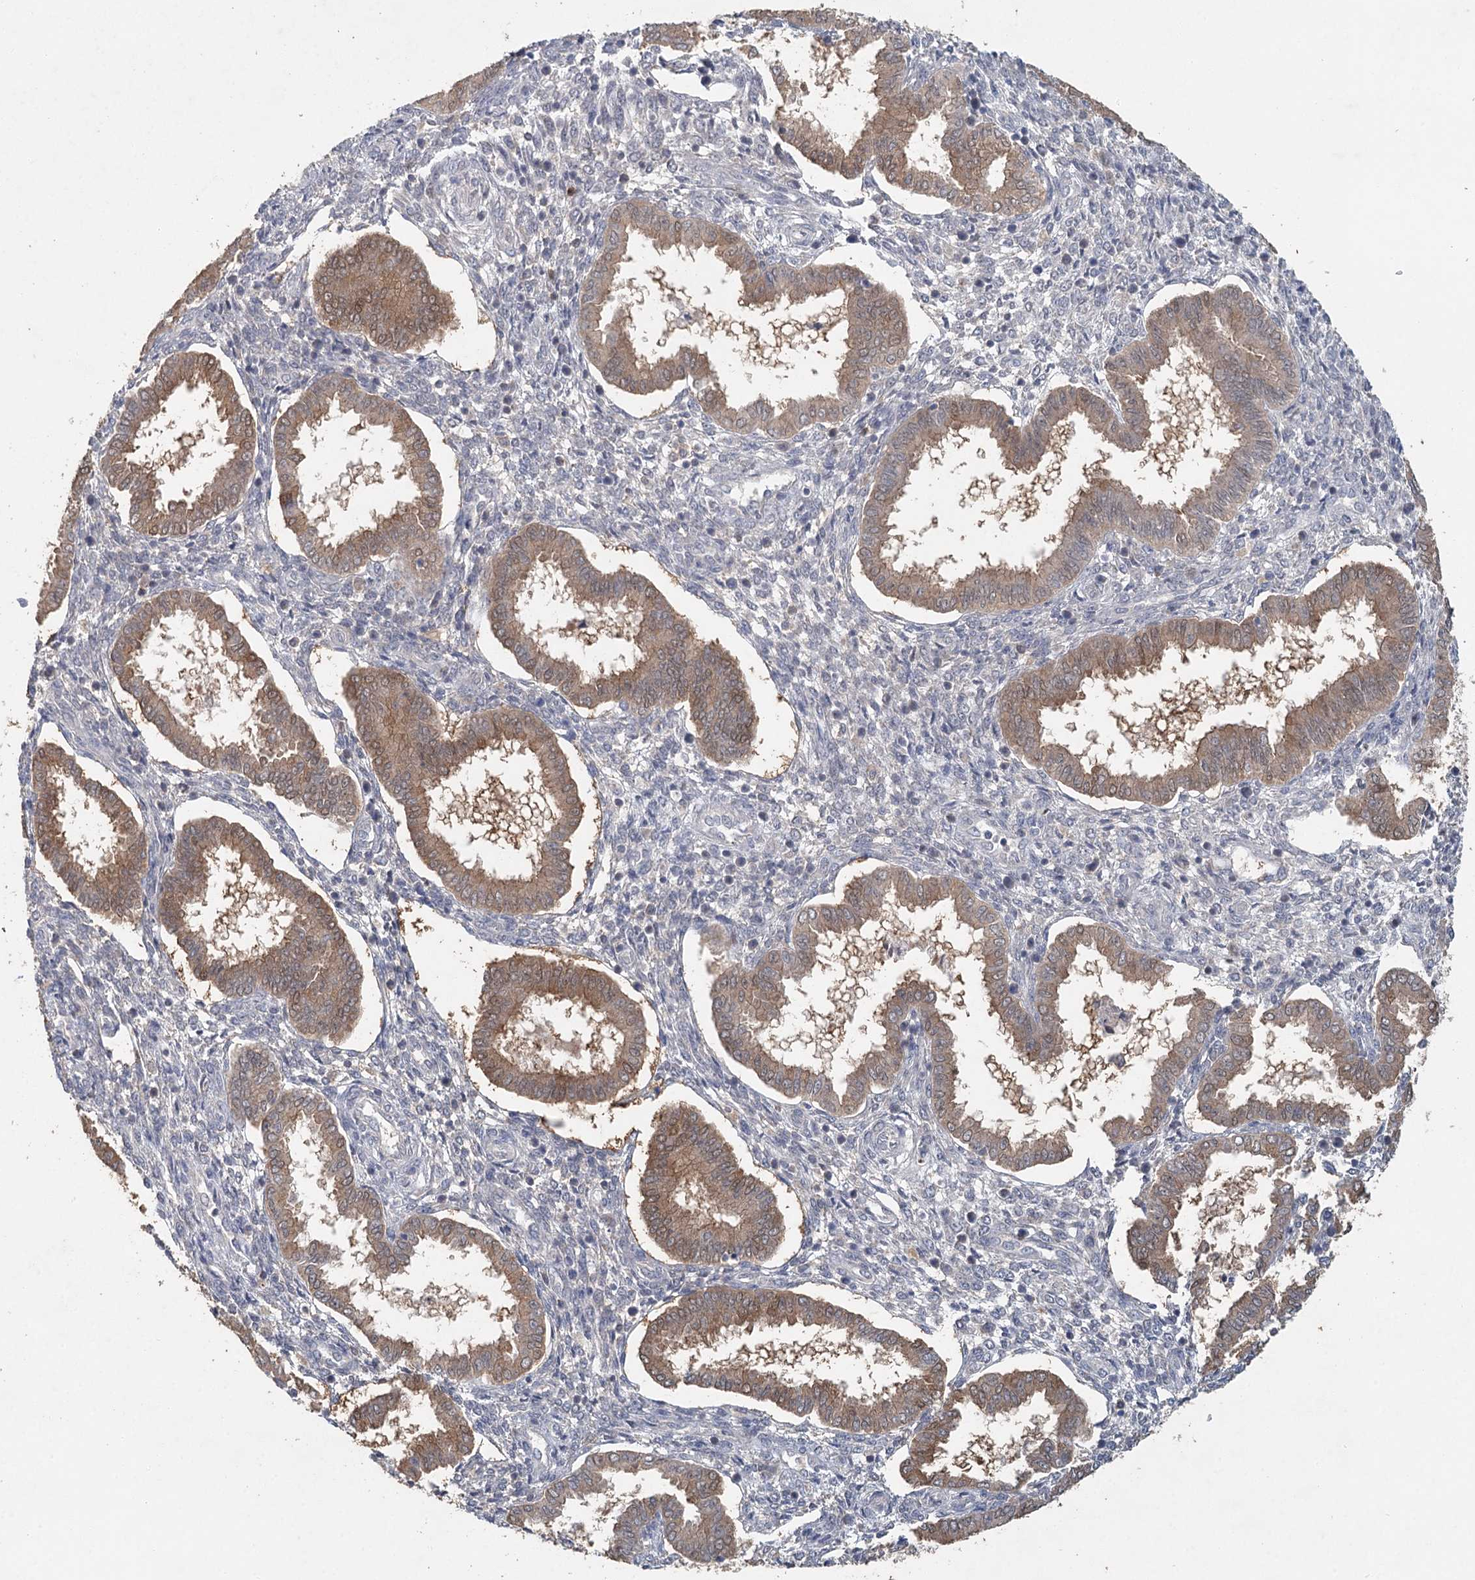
{"staining": {"intensity": "negative", "quantity": "none", "location": "none"}, "tissue": "endometrium", "cell_type": "Cells in endometrial stroma", "image_type": "normal", "snomed": [{"axis": "morphology", "description": "Normal tissue, NOS"}, {"axis": "topography", "description": "Endometrium"}], "caption": "The image displays no significant expression in cells in endometrial stroma of endometrium.", "gene": "ADK", "patient": {"sex": "female", "age": 24}}